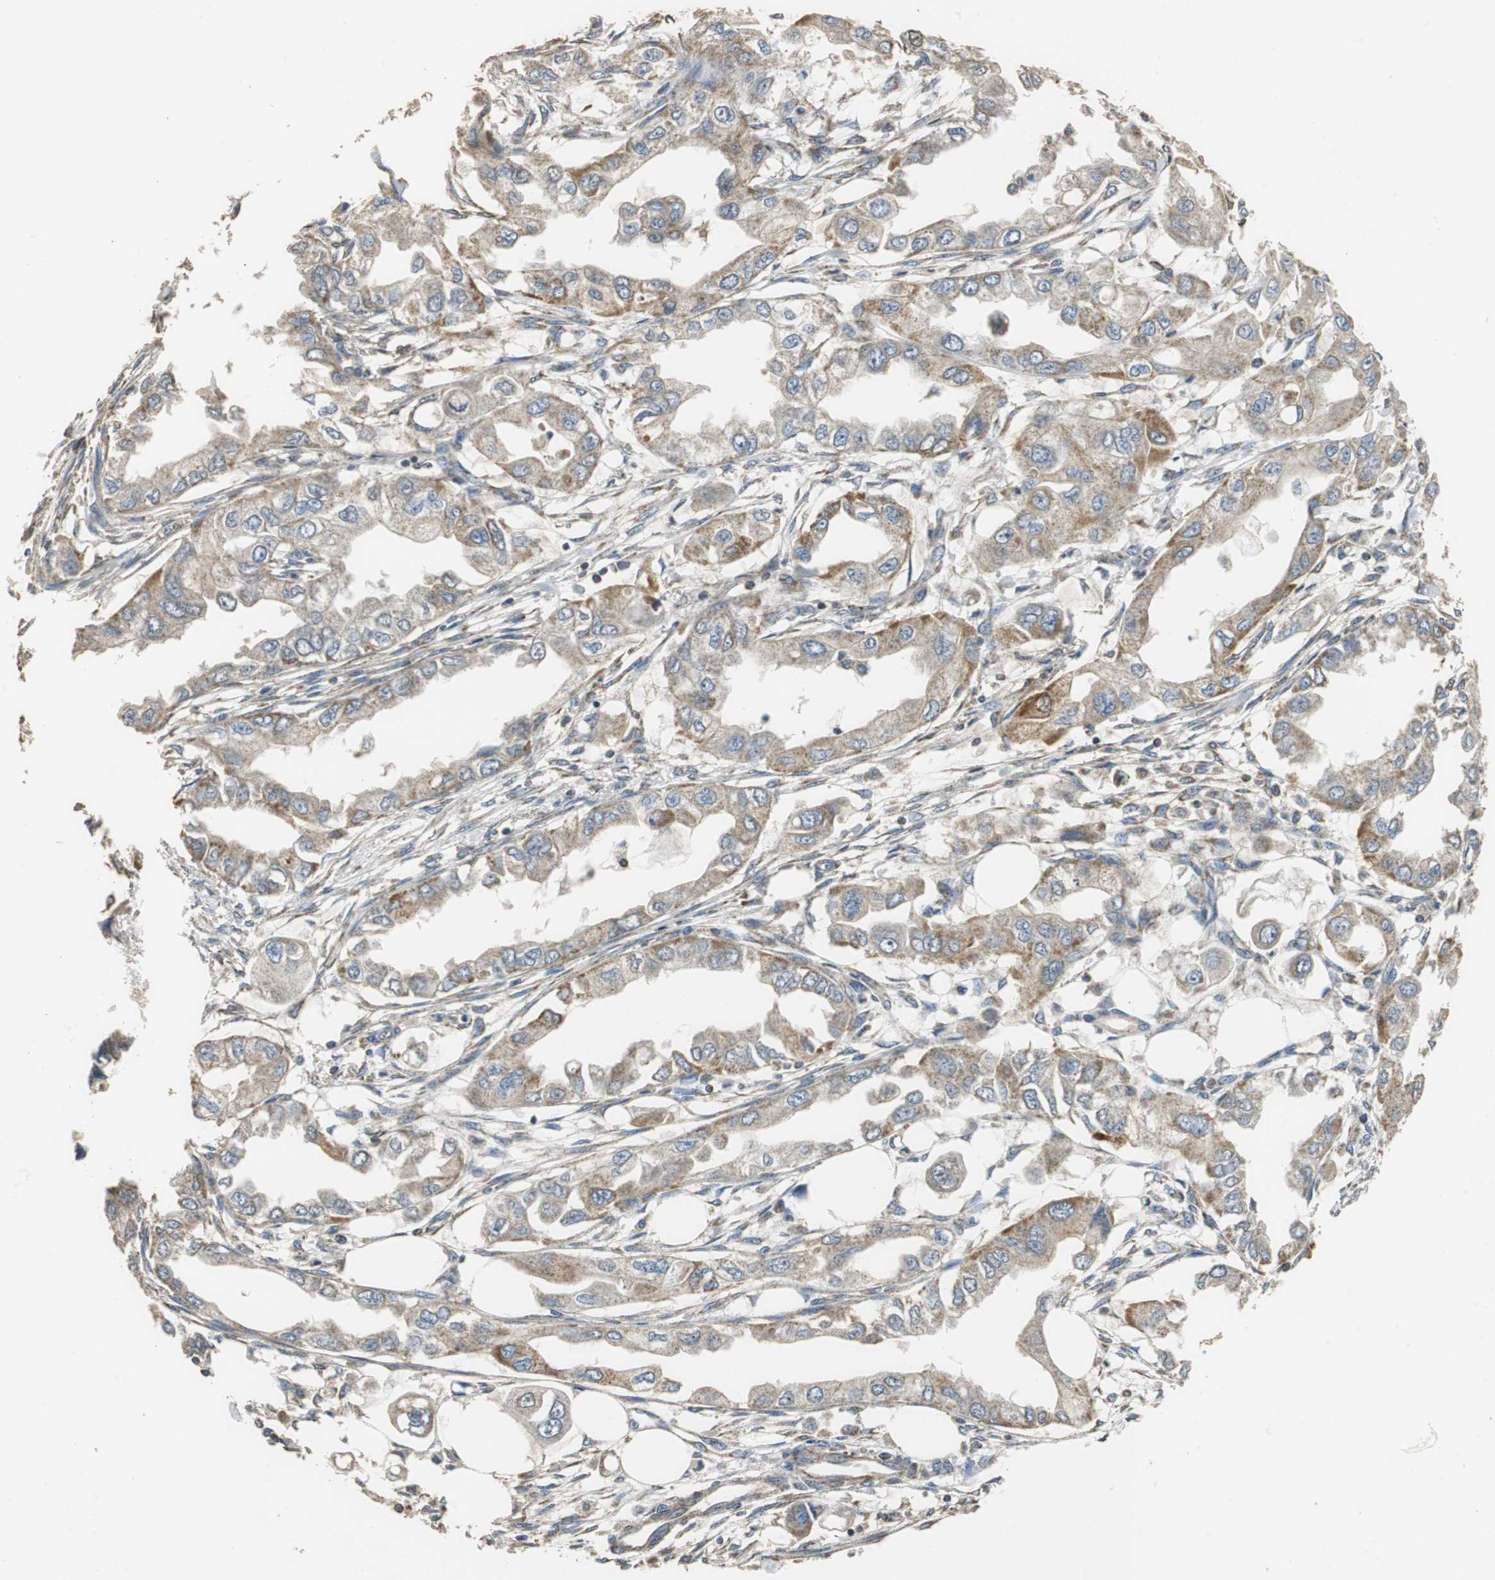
{"staining": {"intensity": "weak", "quantity": "25%-75%", "location": "cytoplasmic/membranous"}, "tissue": "endometrial cancer", "cell_type": "Tumor cells", "image_type": "cancer", "snomed": [{"axis": "morphology", "description": "Adenocarcinoma, NOS"}, {"axis": "topography", "description": "Endometrium"}], "caption": "Immunohistochemical staining of human endometrial adenocarcinoma displays low levels of weak cytoplasmic/membranous protein staining in approximately 25%-75% of tumor cells. (Stains: DAB in brown, nuclei in blue, Microscopy: brightfield microscopy at high magnification).", "gene": "NNT", "patient": {"sex": "female", "age": 67}}